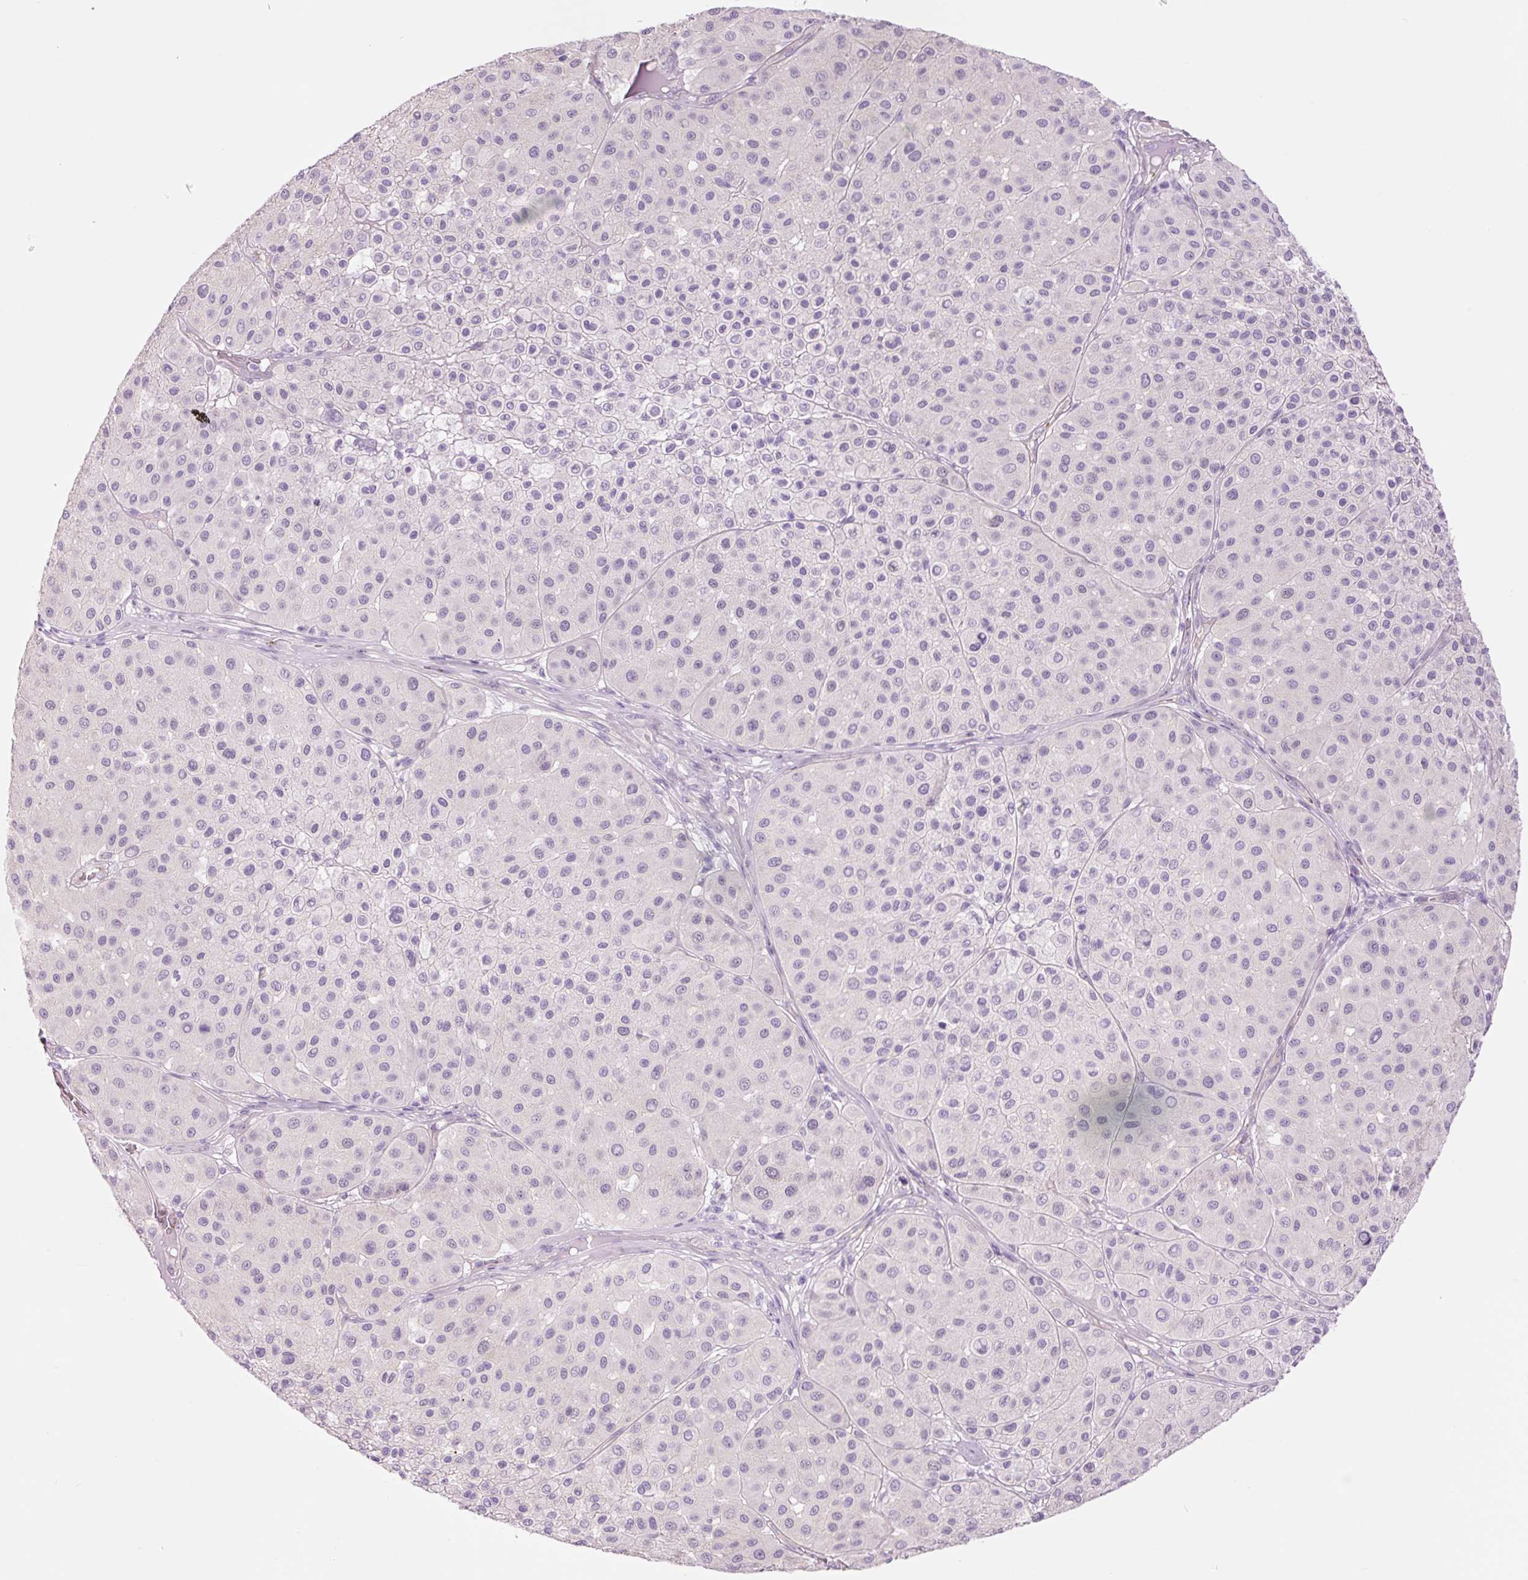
{"staining": {"intensity": "negative", "quantity": "none", "location": "none"}, "tissue": "melanoma", "cell_type": "Tumor cells", "image_type": "cancer", "snomed": [{"axis": "morphology", "description": "Malignant melanoma, Metastatic site"}, {"axis": "topography", "description": "Smooth muscle"}], "caption": "The immunohistochemistry (IHC) histopathology image has no significant positivity in tumor cells of malignant melanoma (metastatic site) tissue. Brightfield microscopy of IHC stained with DAB (3,3'-diaminobenzidine) (brown) and hematoxylin (blue), captured at high magnification.", "gene": "HSPA4L", "patient": {"sex": "male", "age": 41}}